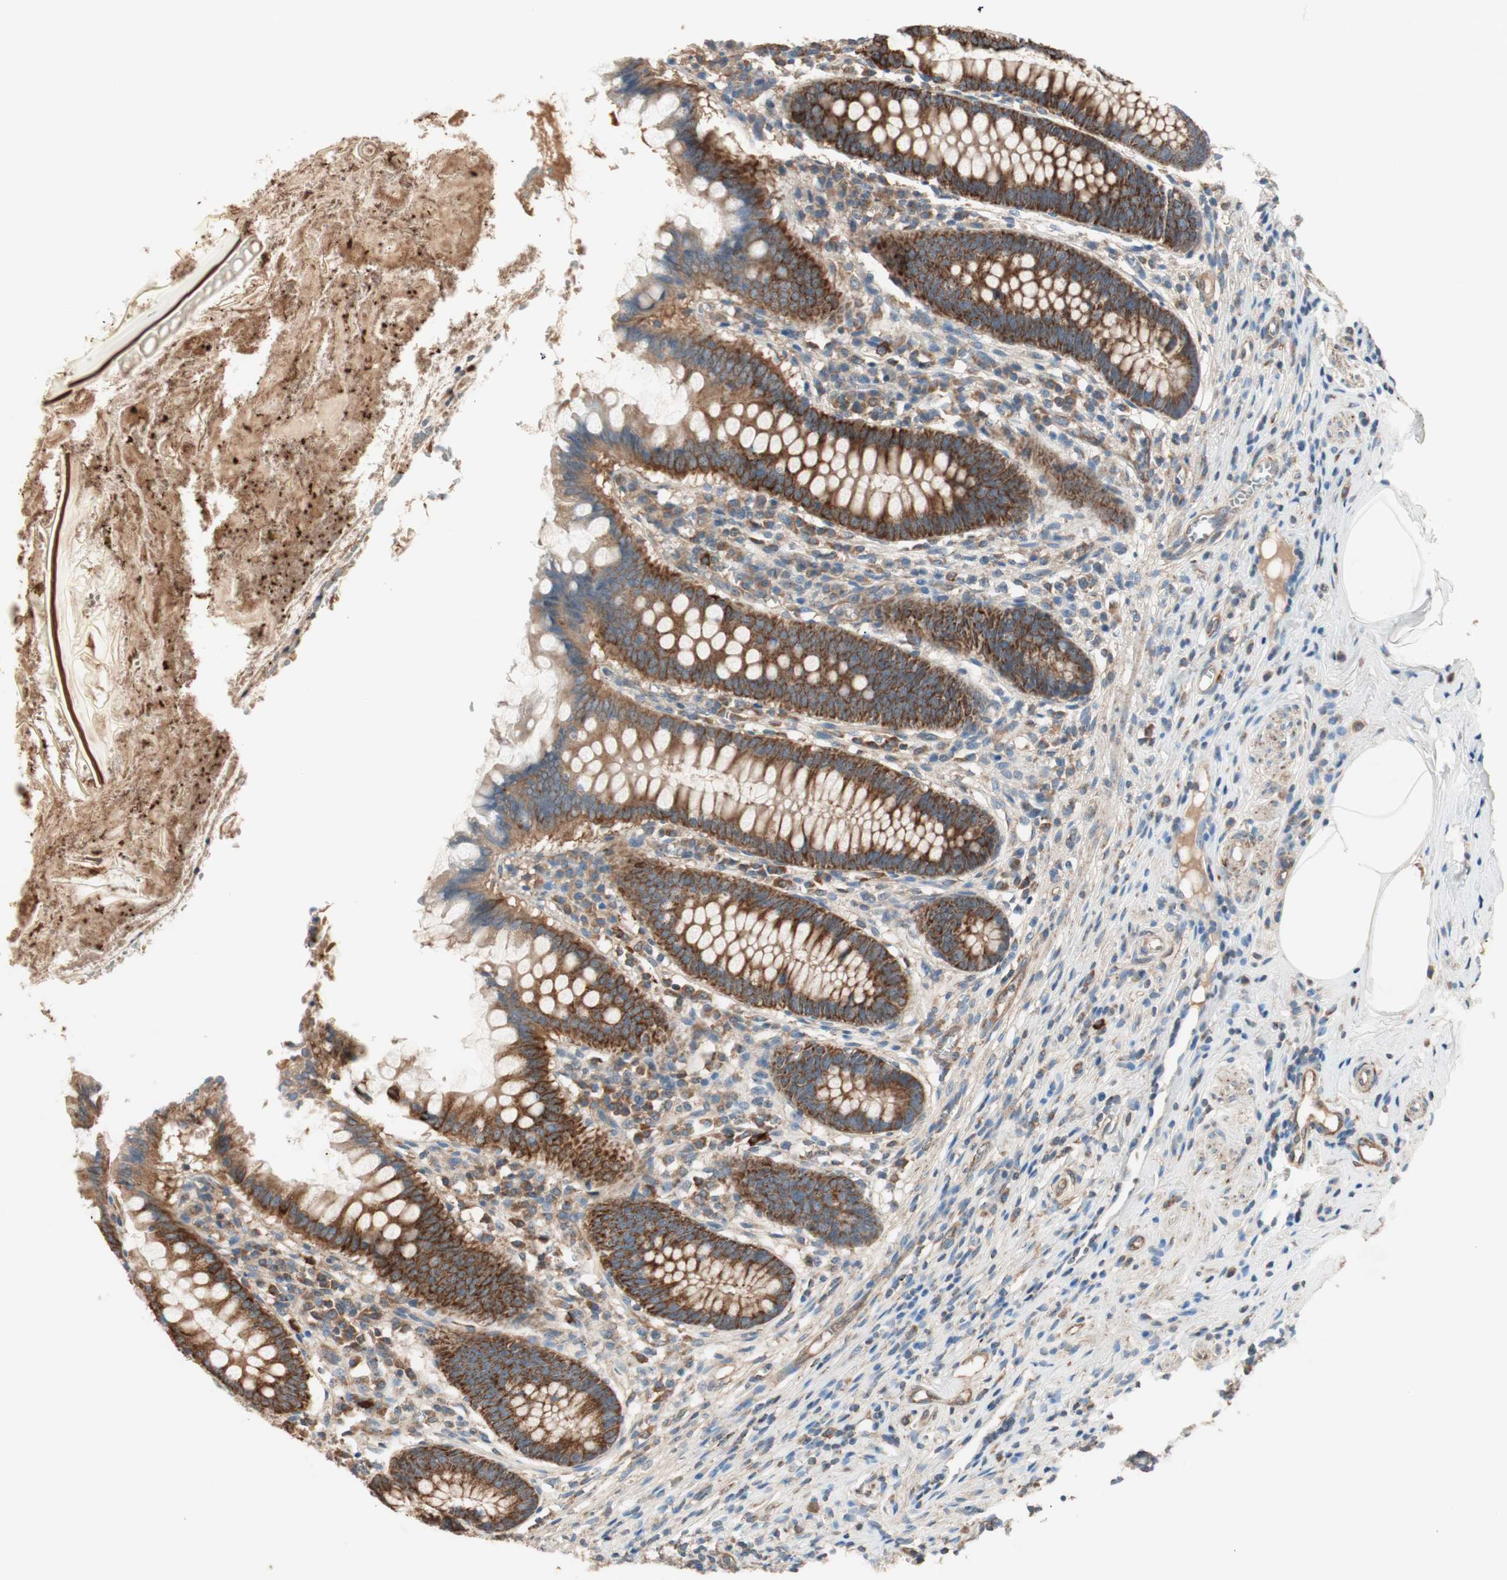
{"staining": {"intensity": "strong", "quantity": ">75%", "location": "cytoplasmic/membranous"}, "tissue": "appendix", "cell_type": "Glandular cells", "image_type": "normal", "snomed": [{"axis": "morphology", "description": "Normal tissue, NOS"}, {"axis": "topography", "description": "Appendix"}], "caption": "Brown immunohistochemical staining in unremarkable human appendix displays strong cytoplasmic/membranous positivity in about >75% of glandular cells. (DAB (3,3'-diaminobenzidine) IHC with brightfield microscopy, high magnification).", "gene": "CC2D1A", "patient": {"sex": "female", "age": 50}}